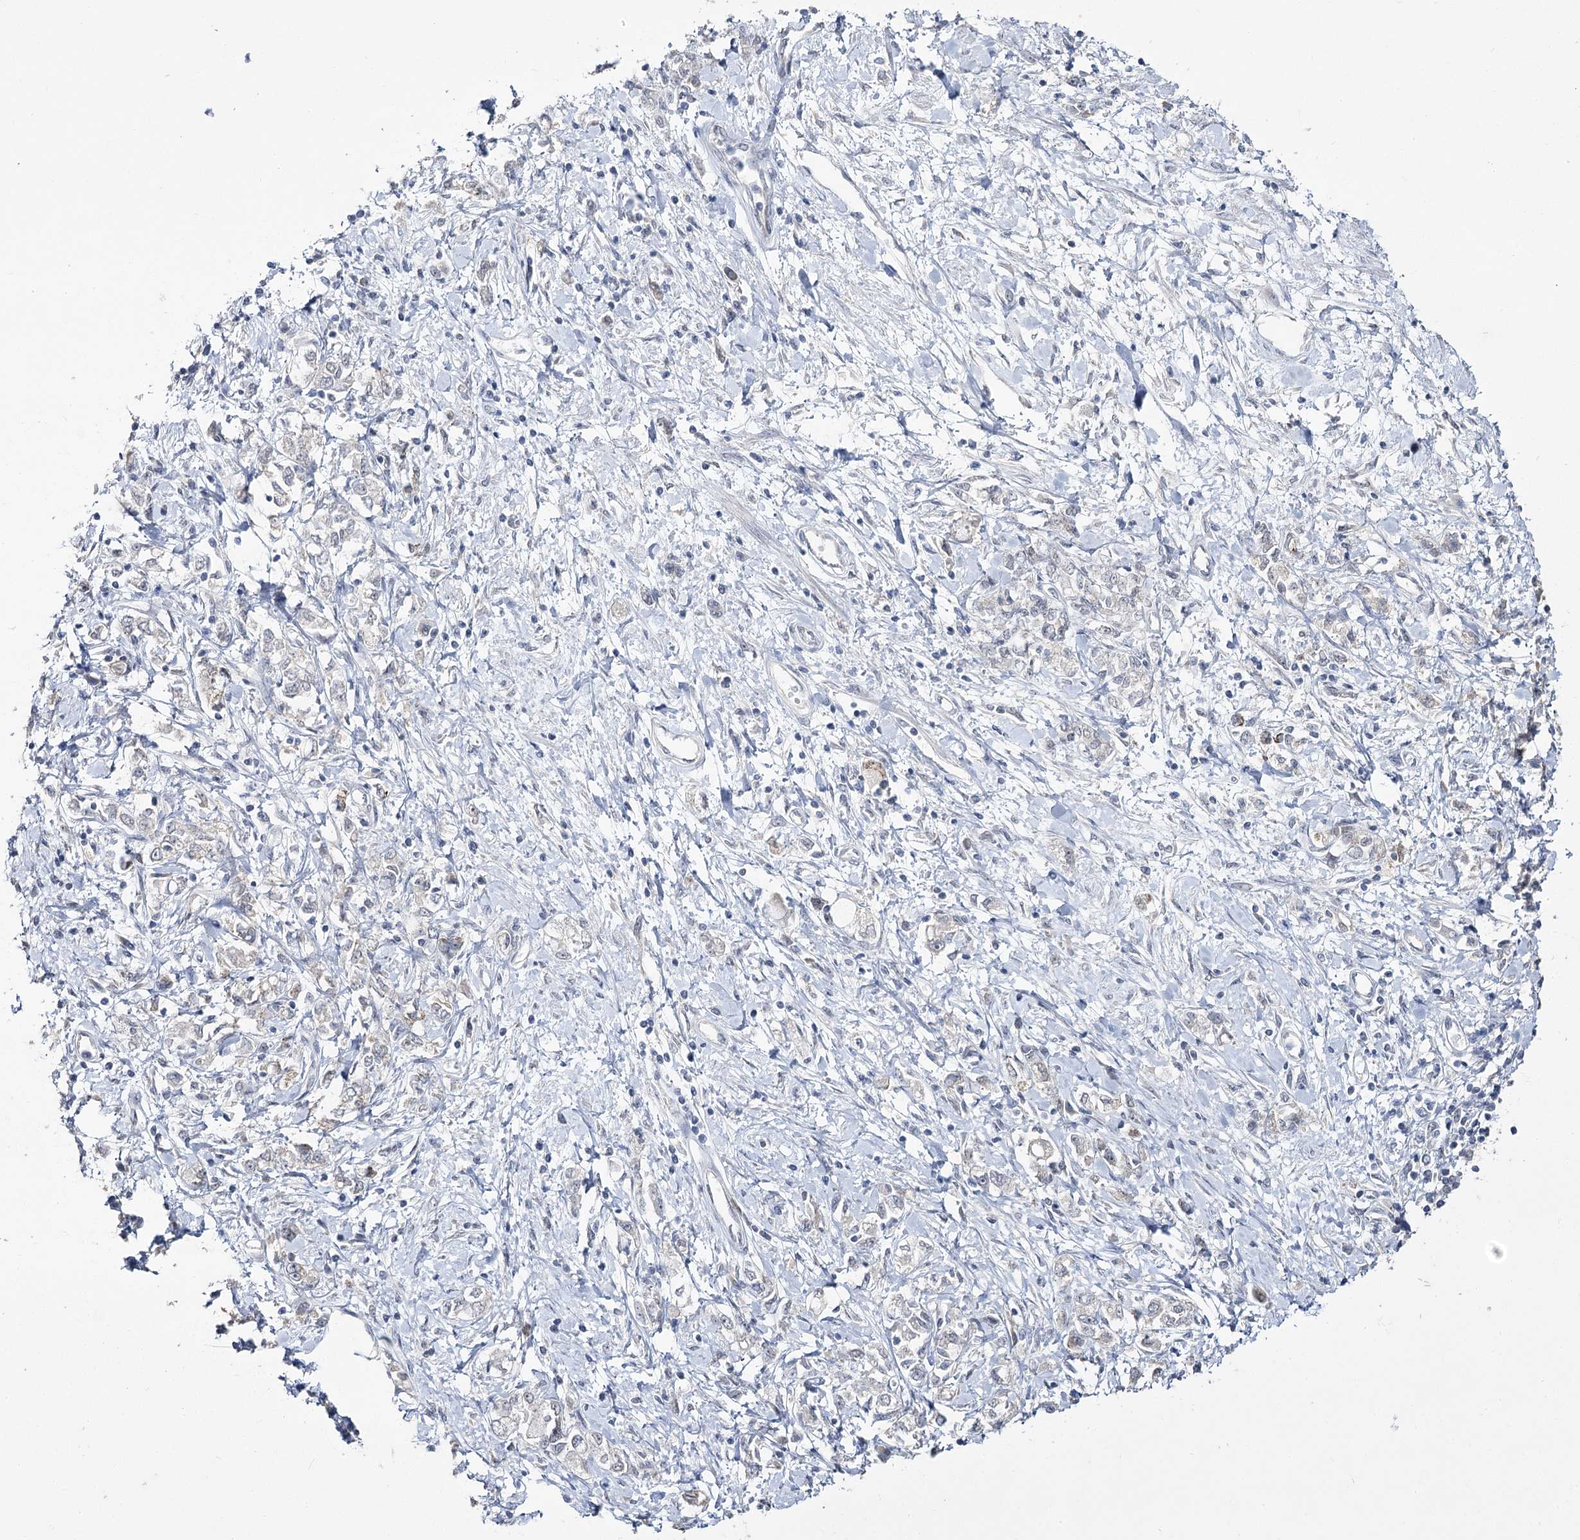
{"staining": {"intensity": "negative", "quantity": "none", "location": "none"}, "tissue": "stomach cancer", "cell_type": "Tumor cells", "image_type": "cancer", "snomed": [{"axis": "morphology", "description": "Adenocarcinoma, NOS"}, {"axis": "topography", "description": "Stomach"}], "caption": "Human stomach cancer (adenocarcinoma) stained for a protein using IHC reveals no positivity in tumor cells.", "gene": "PHYHIPL", "patient": {"sex": "female", "age": 76}}